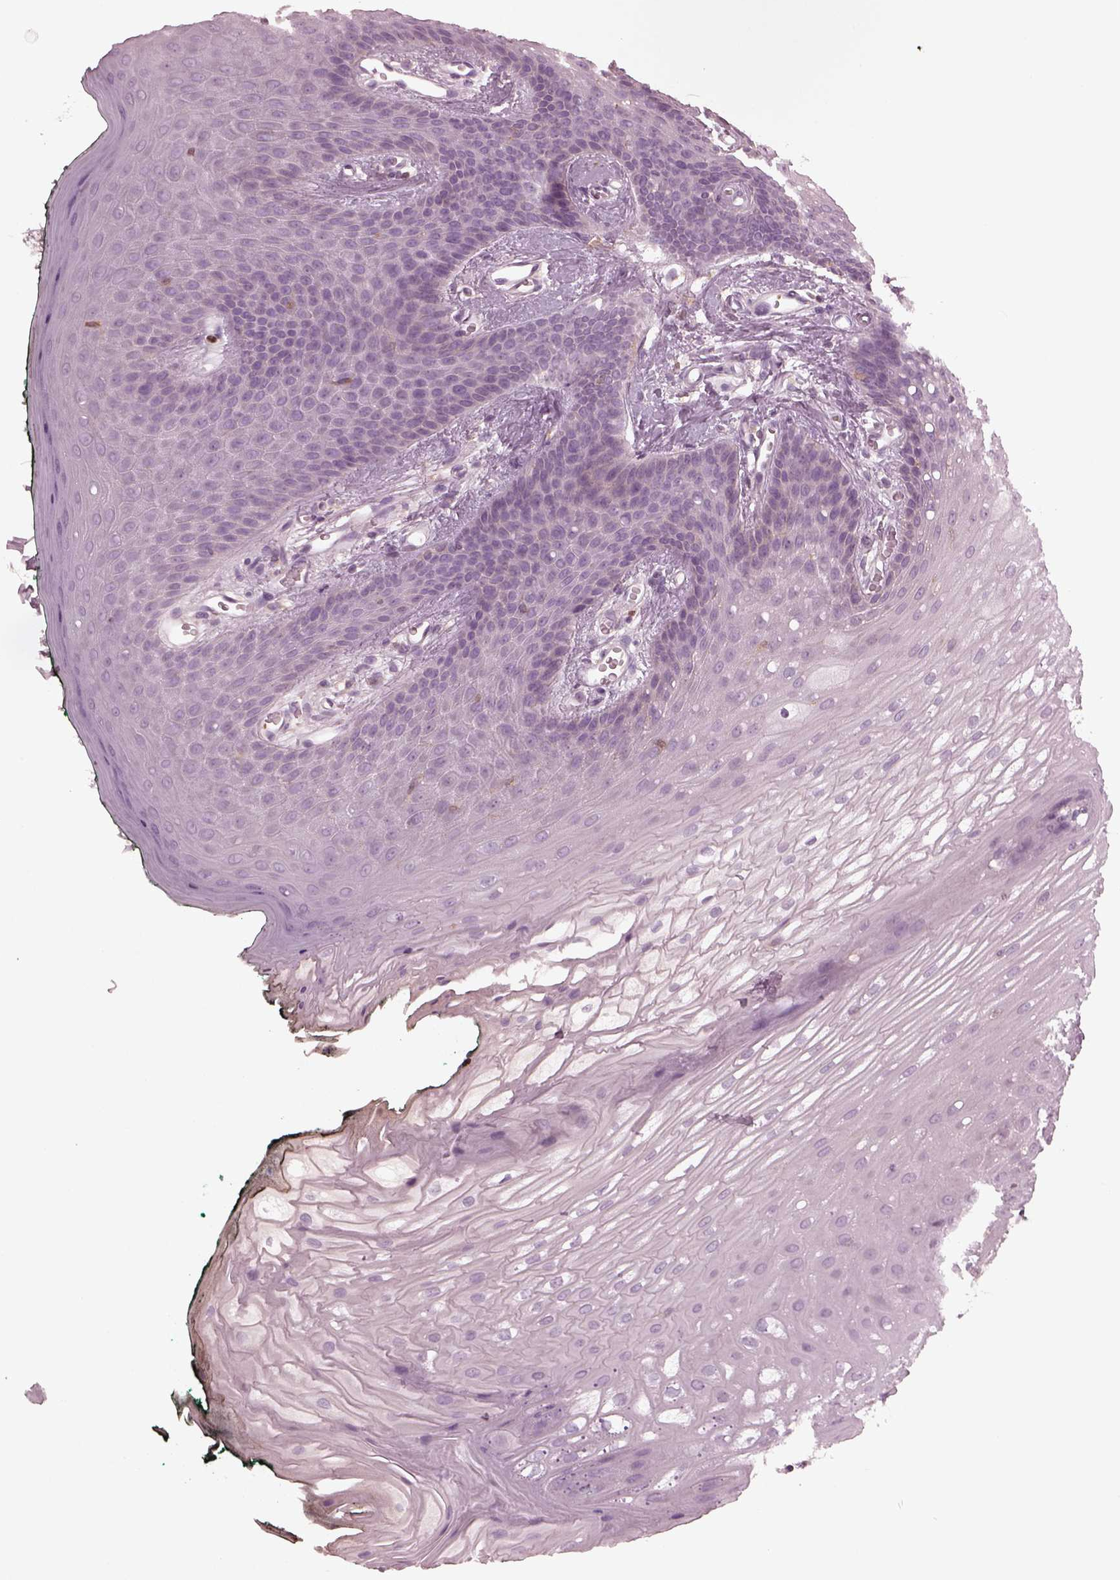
{"staining": {"intensity": "negative", "quantity": "none", "location": "none"}, "tissue": "oral mucosa", "cell_type": "Squamous epithelial cells", "image_type": "normal", "snomed": [{"axis": "morphology", "description": "Normal tissue, NOS"}, {"axis": "topography", "description": "Oral tissue"}, {"axis": "topography", "description": "Head-Neck"}], "caption": "IHC histopathology image of normal human oral mucosa stained for a protein (brown), which shows no staining in squamous epithelial cells.", "gene": "PSTPIP2", "patient": {"sex": "female", "age": 68}}